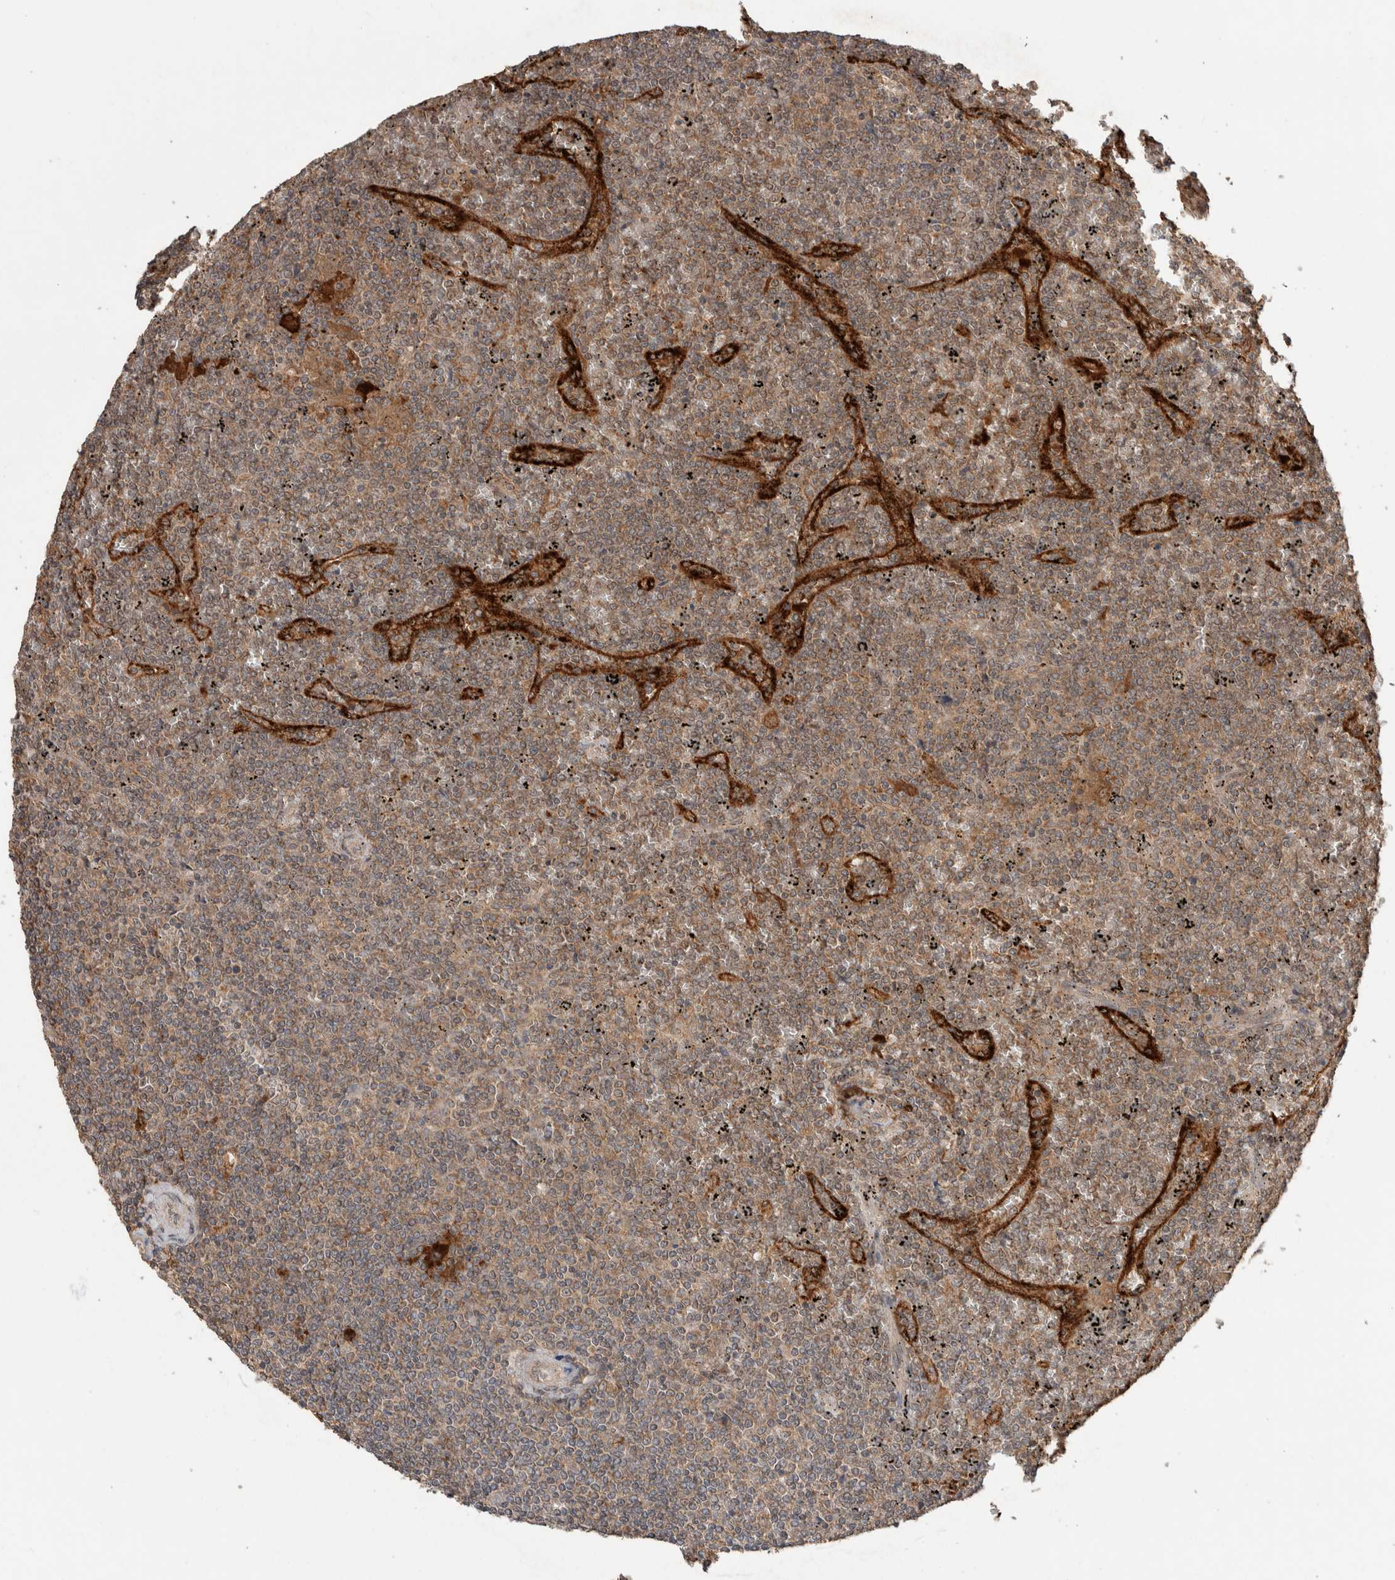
{"staining": {"intensity": "moderate", "quantity": ">75%", "location": "cytoplasmic/membranous,nuclear"}, "tissue": "lymphoma", "cell_type": "Tumor cells", "image_type": "cancer", "snomed": [{"axis": "morphology", "description": "Malignant lymphoma, non-Hodgkin's type, Low grade"}, {"axis": "topography", "description": "Spleen"}], "caption": "This histopathology image exhibits malignant lymphoma, non-Hodgkin's type (low-grade) stained with immunohistochemistry to label a protein in brown. The cytoplasmic/membranous and nuclear of tumor cells show moderate positivity for the protein. Nuclei are counter-stained blue.", "gene": "KCNJ5", "patient": {"sex": "female", "age": 19}}